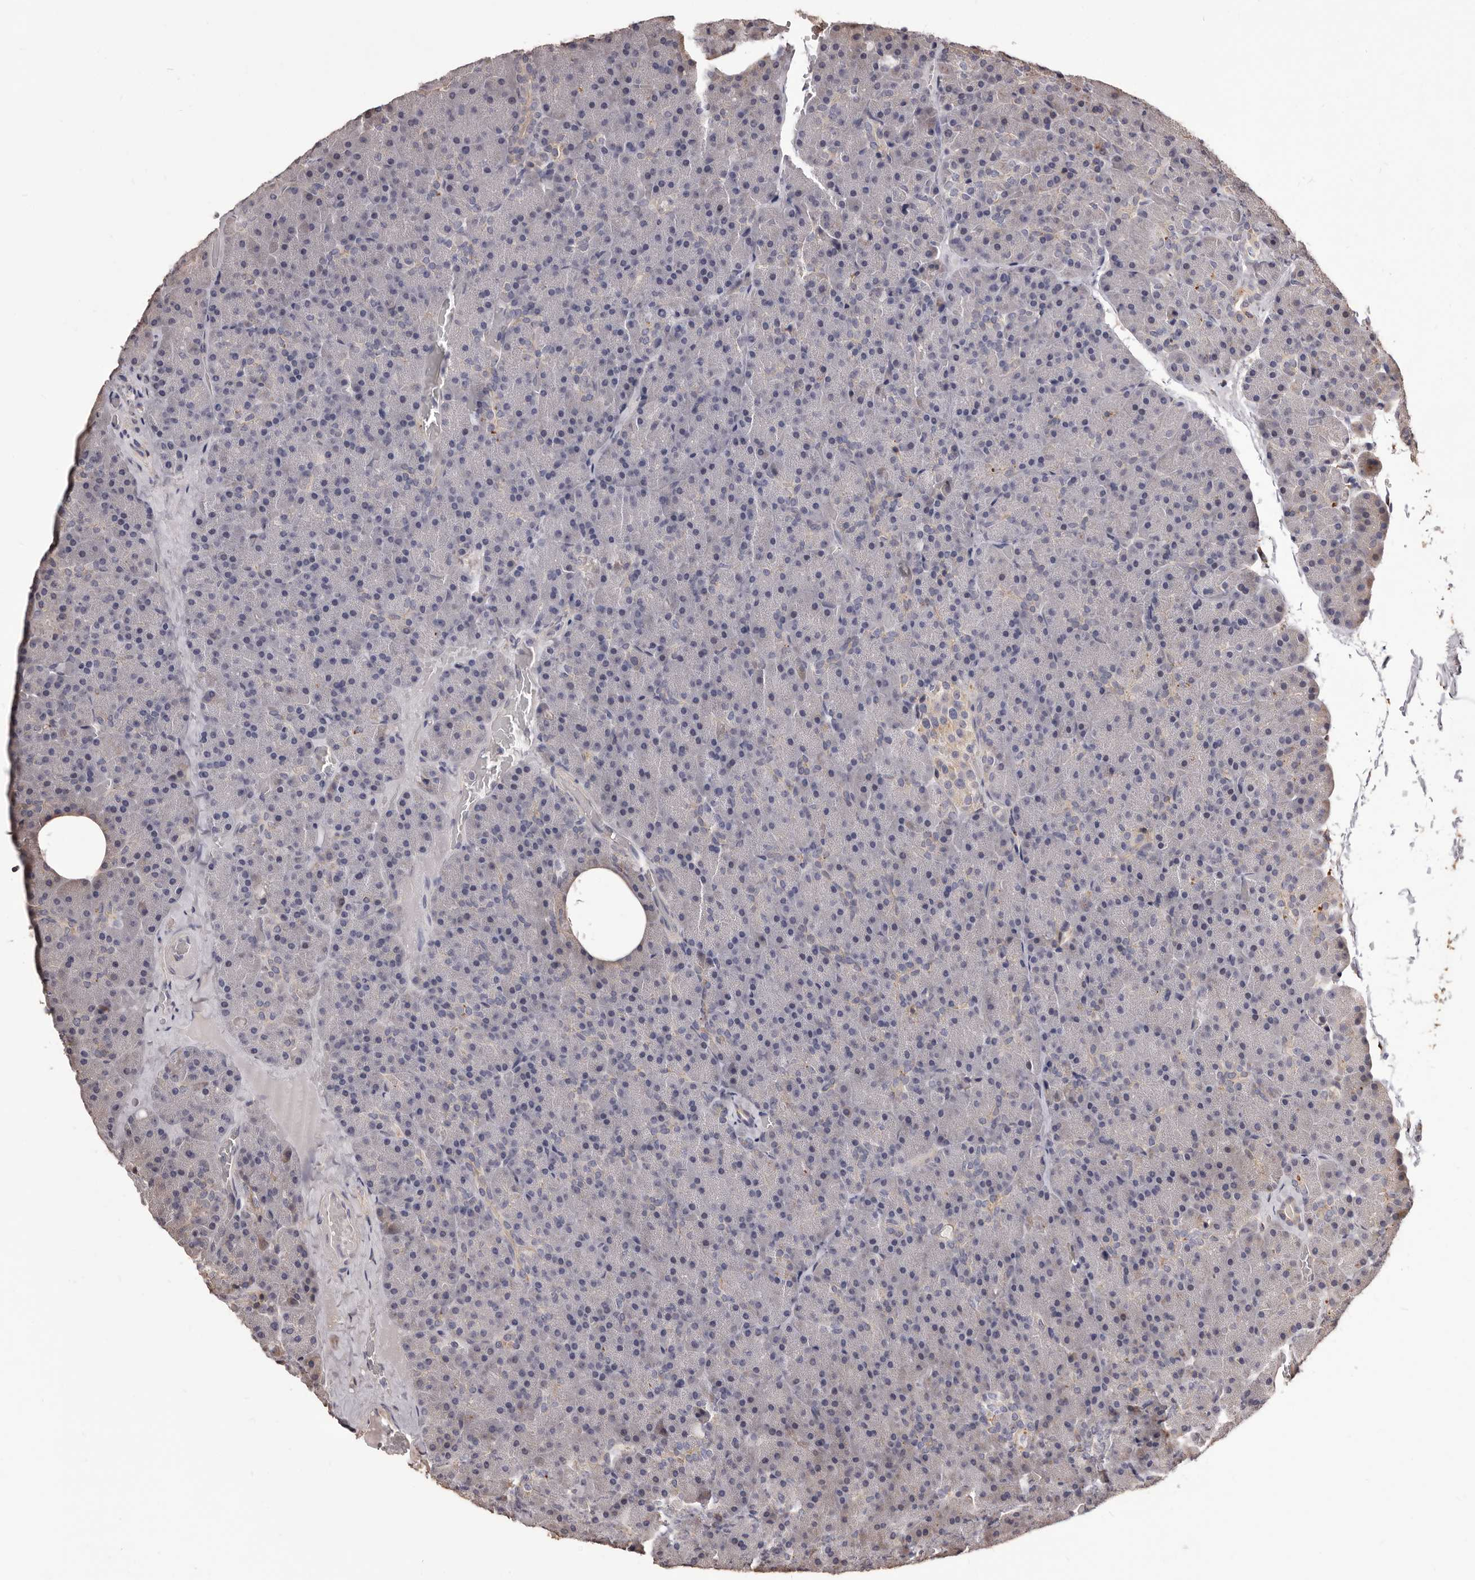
{"staining": {"intensity": "moderate", "quantity": "<25%", "location": "cytoplasmic/membranous"}, "tissue": "pancreas", "cell_type": "Exocrine glandular cells", "image_type": "normal", "snomed": [{"axis": "morphology", "description": "Normal tissue, NOS"}, {"axis": "morphology", "description": "Carcinoid, malignant, NOS"}, {"axis": "topography", "description": "Pancreas"}], "caption": "Immunohistochemical staining of normal human pancreas demonstrates low levels of moderate cytoplasmic/membranous positivity in about <25% of exocrine glandular cells.", "gene": "ALPK1", "patient": {"sex": "female", "age": 35}}